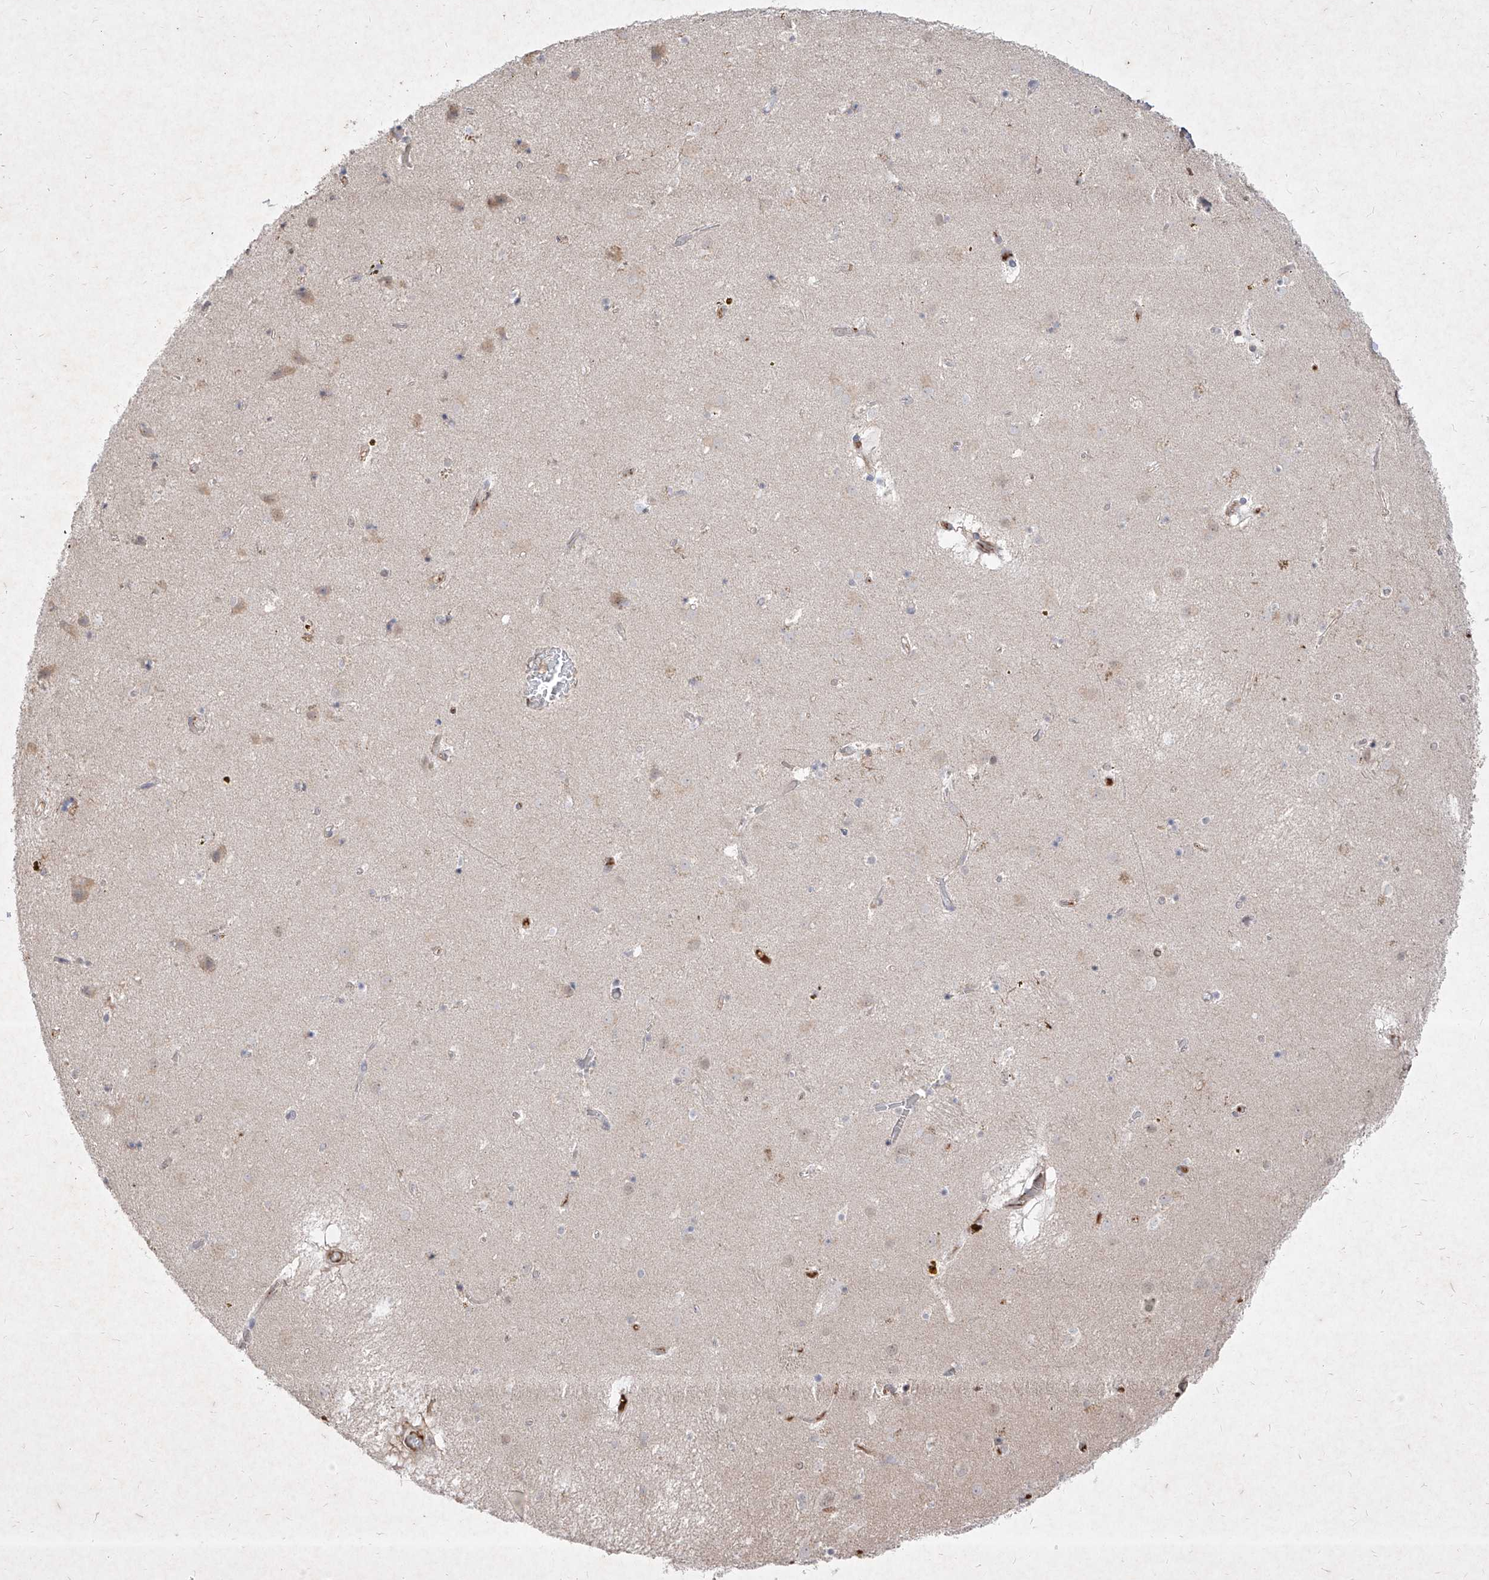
{"staining": {"intensity": "negative", "quantity": "none", "location": "none"}, "tissue": "caudate", "cell_type": "Glial cells", "image_type": "normal", "snomed": [{"axis": "morphology", "description": "Normal tissue, NOS"}, {"axis": "topography", "description": "Lateral ventricle wall"}], "caption": "This is a image of immunohistochemistry (IHC) staining of benign caudate, which shows no expression in glial cells. Brightfield microscopy of IHC stained with DAB (brown) and hematoxylin (blue), captured at high magnification.", "gene": "C4A", "patient": {"sex": "male", "age": 70}}